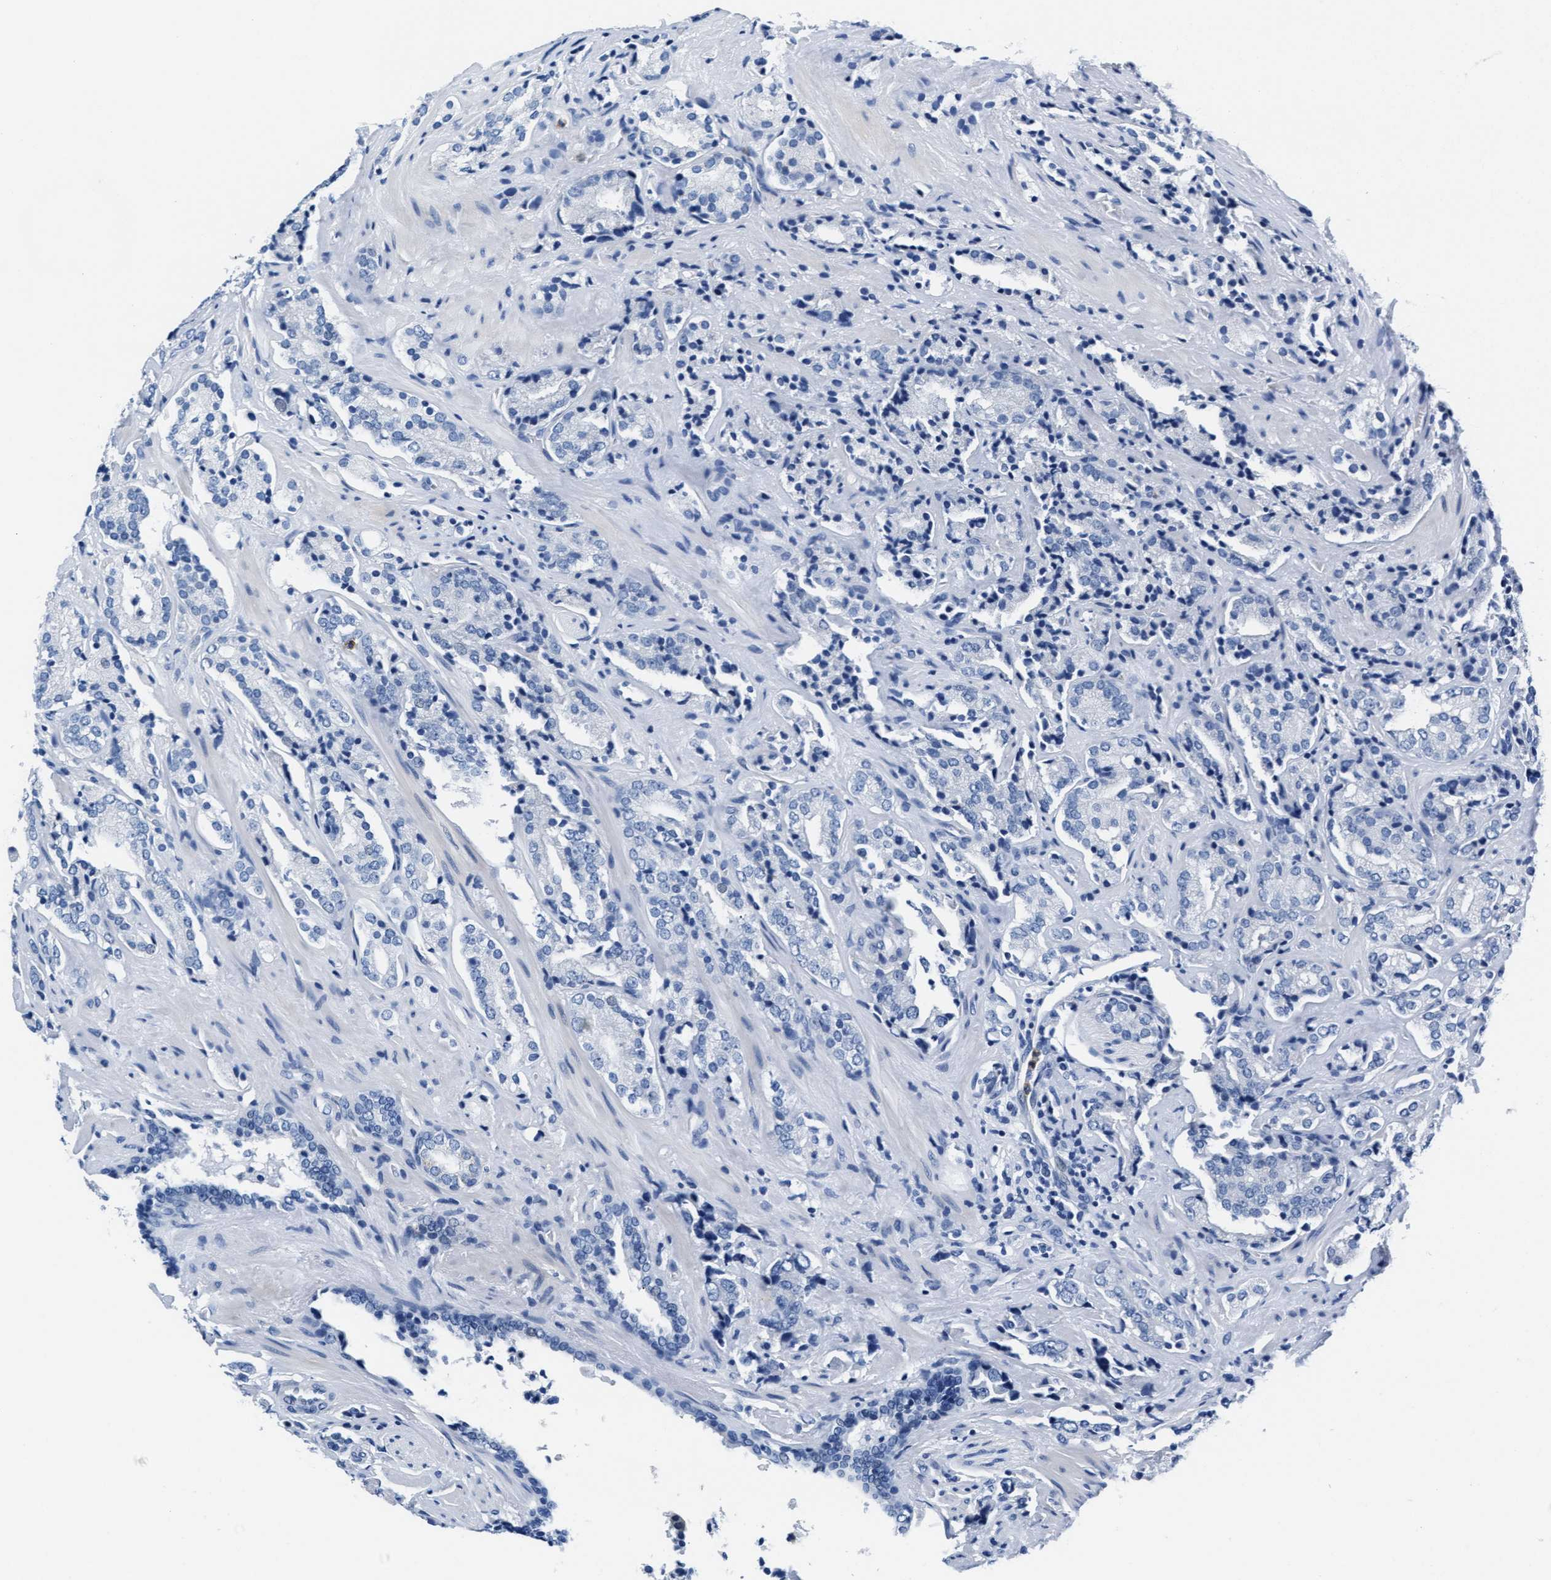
{"staining": {"intensity": "negative", "quantity": "none", "location": "none"}, "tissue": "prostate cancer", "cell_type": "Tumor cells", "image_type": "cancer", "snomed": [{"axis": "morphology", "description": "Adenocarcinoma, High grade"}, {"axis": "topography", "description": "Prostate"}], "caption": "High magnification brightfield microscopy of prostate high-grade adenocarcinoma stained with DAB (brown) and counterstained with hematoxylin (blue): tumor cells show no significant staining.", "gene": "MMP8", "patient": {"sex": "male", "age": 71}}